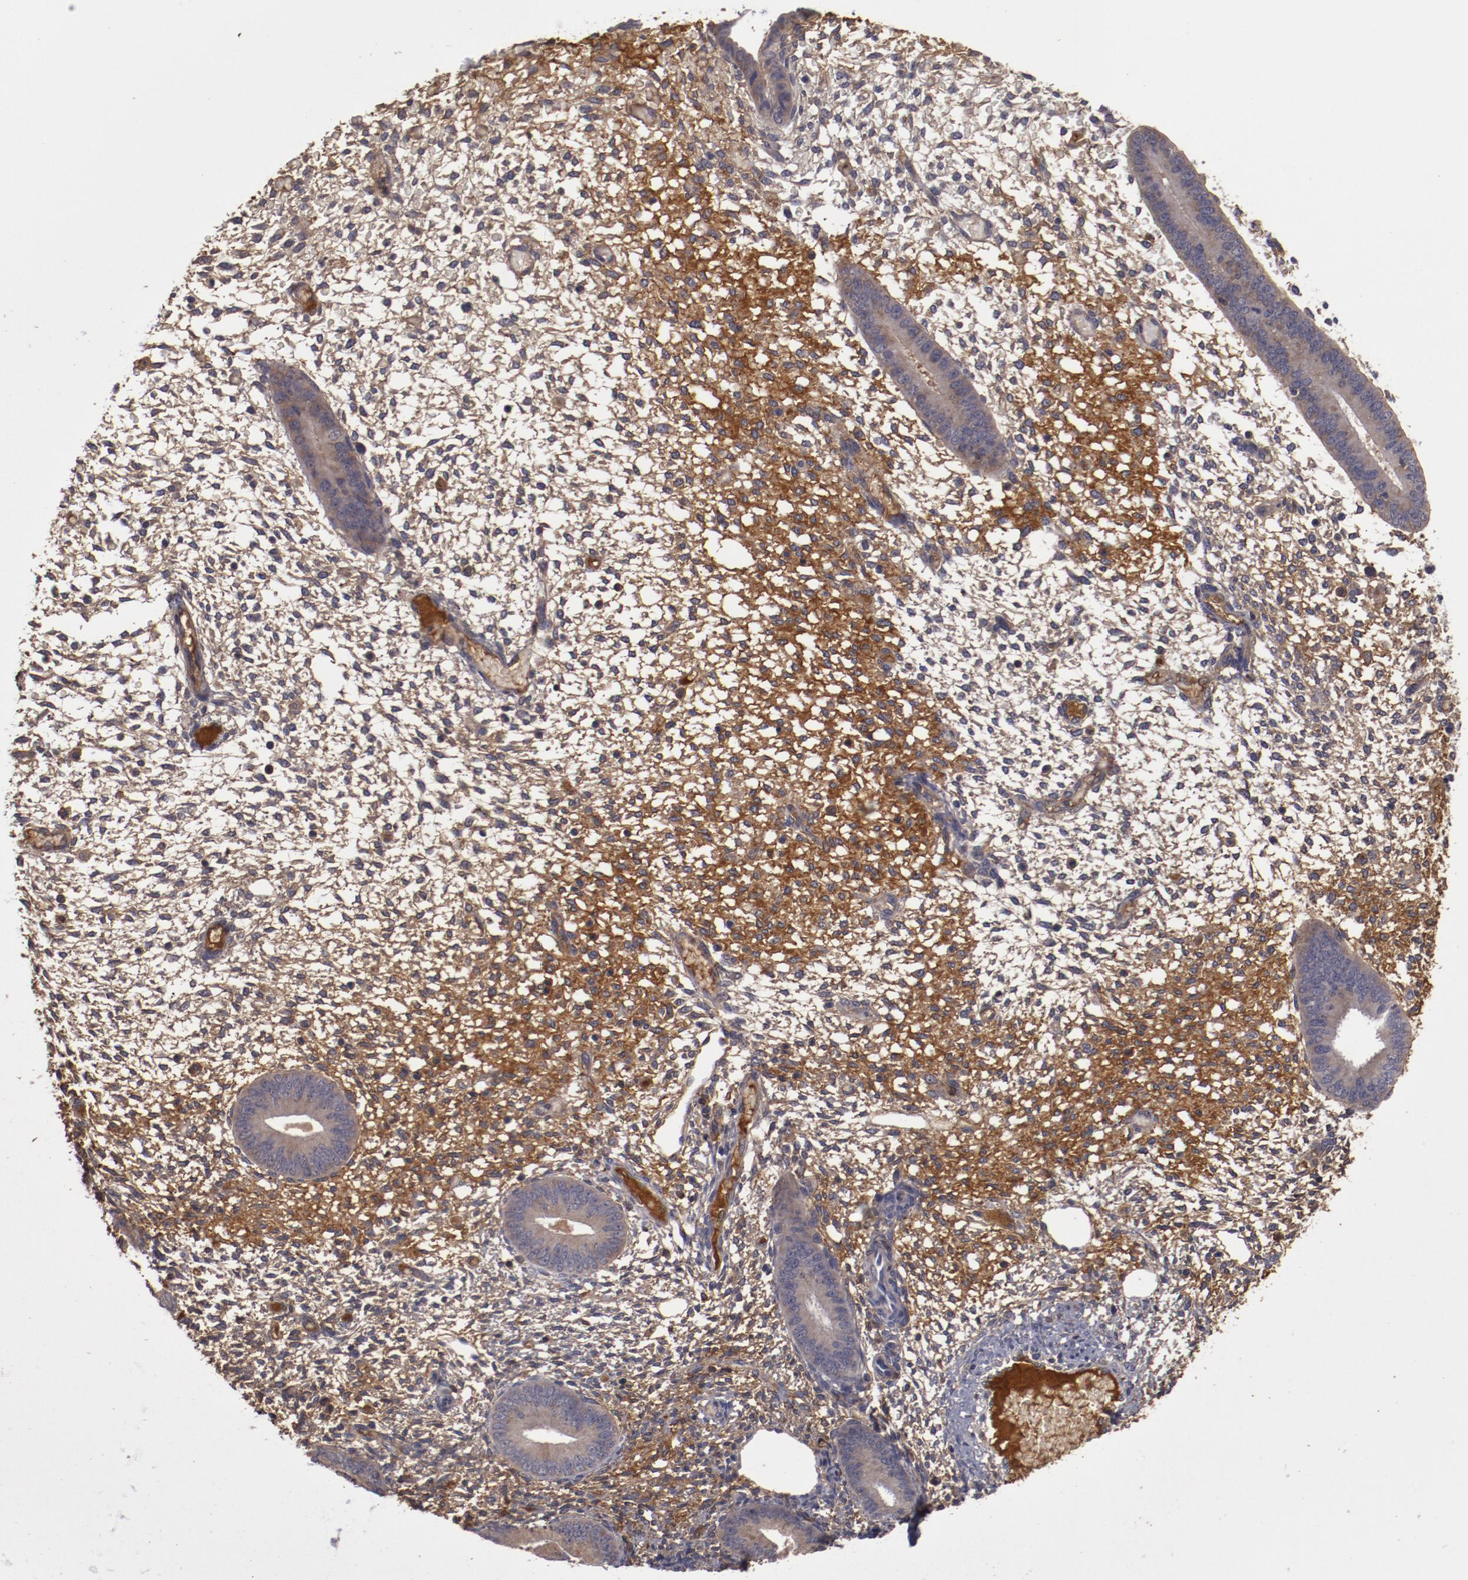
{"staining": {"intensity": "weak", "quantity": "25%-75%", "location": "cytoplasmic/membranous"}, "tissue": "endometrium", "cell_type": "Cells in endometrial stroma", "image_type": "normal", "snomed": [{"axis": "morphology", "description": "Normal tissue, NOS"}, {"axis": "topography", "description": "Endometrium"}], "caption": "This is a histology image of immunohistochemistry (IHC) staining of normal endometrium, which shows weak positivity in the cytoplasmic/membranous of cells in endometrial stroma.", "gene": "CP", "patient": {"sex": "female", "age": 42}}